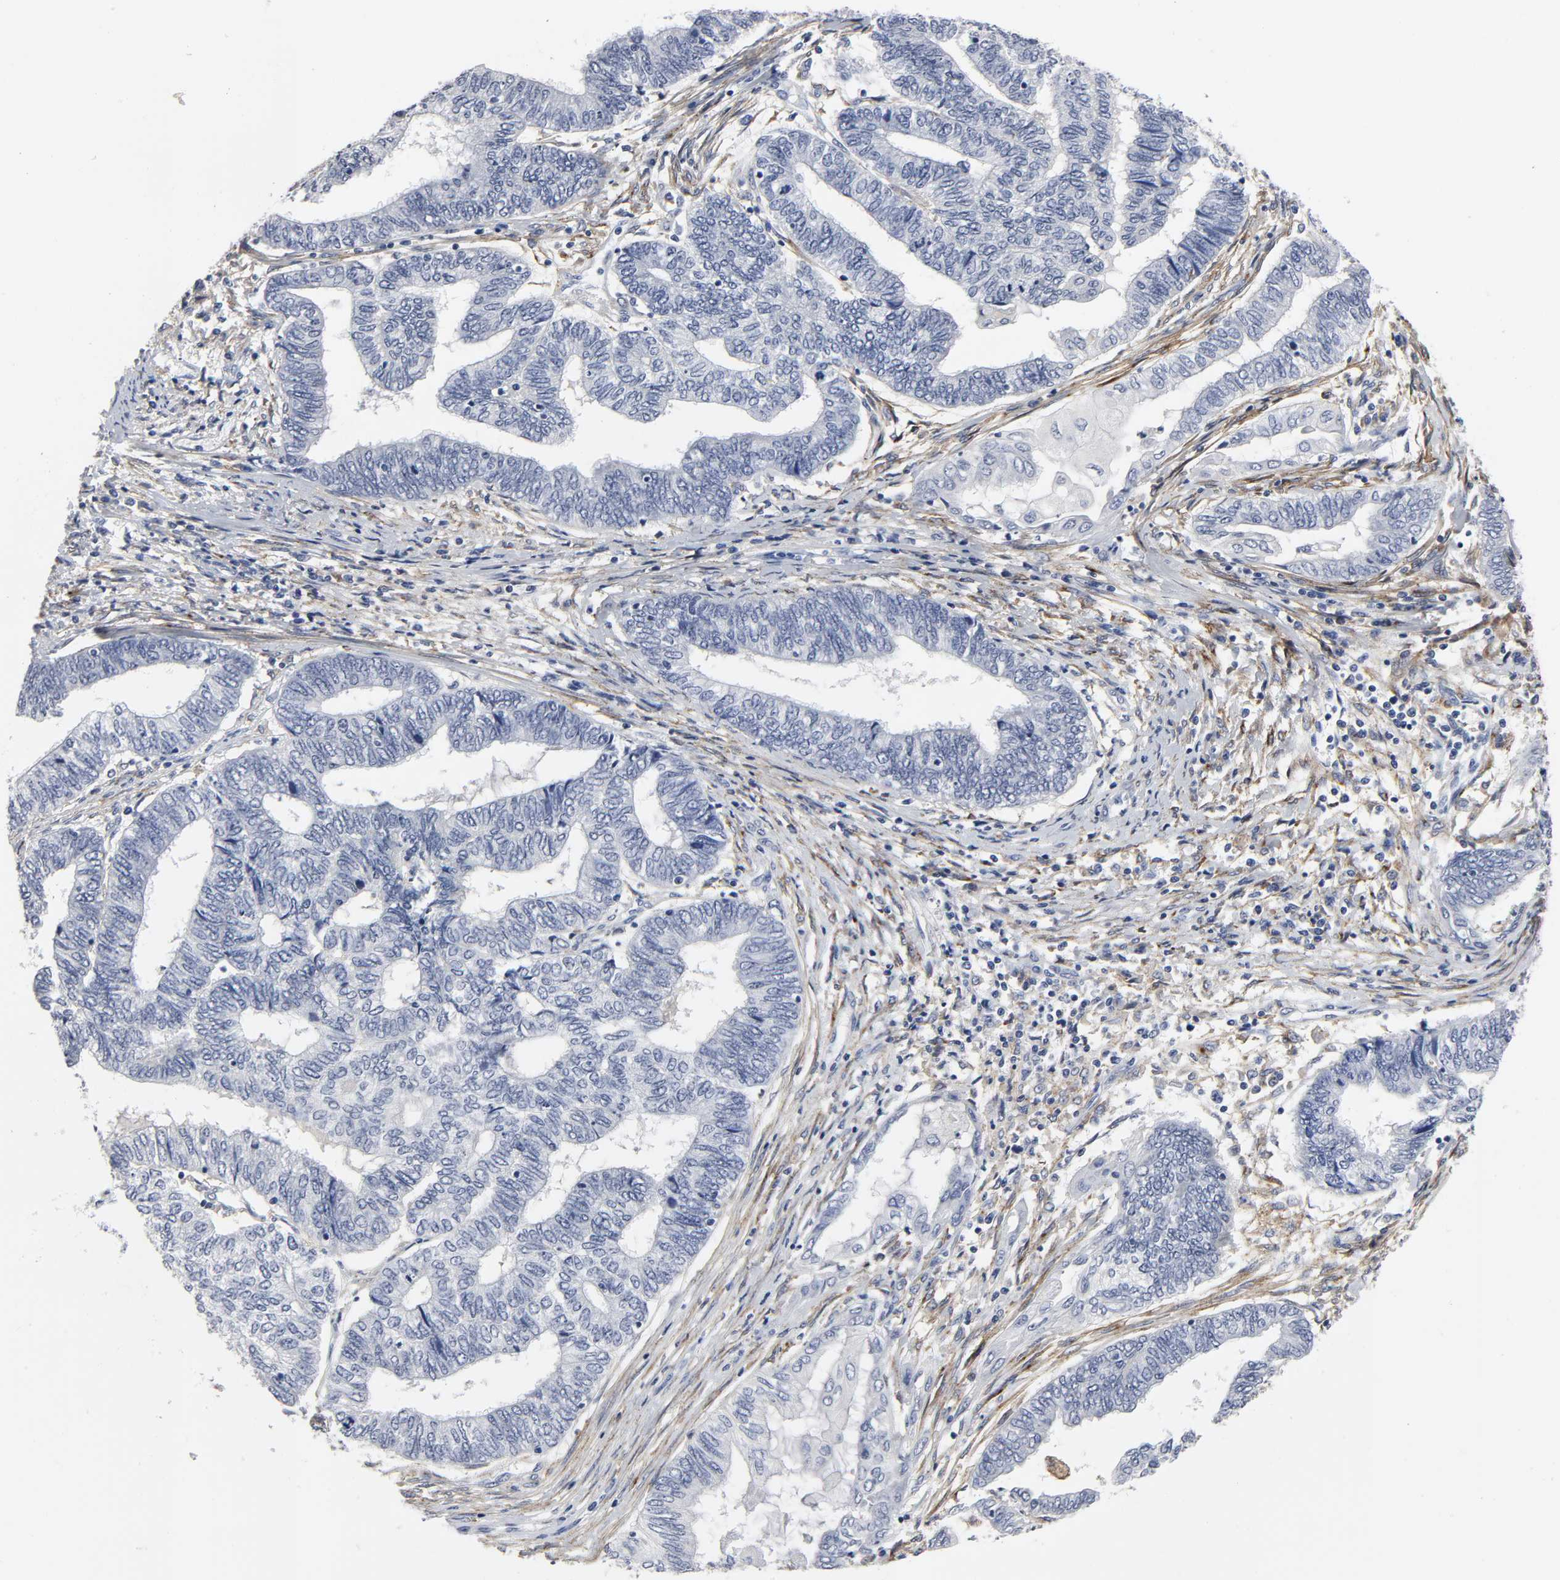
{"staining": {"intensity": "negative", "quantity": "none", "location": "none"}, "tissue": "endometrial cancer", "cell_type": "Tumor cells", "image_type": "cancer", "snomed": [{"axis": "morphology", "description": "Adenocarcinoma, NOS"}, {"axis": "topography", "description": "Uterus"}, {"axis": "topography", "description": "Endometrium"}], "caption": "There is no significant positivity in tumor cells of endometrial cancer (adenocarcinoma). (IHC, brightfield microscopy, high magnification).", "gene": "LRP1", "patient": {"sex": "female", "age": 70}}